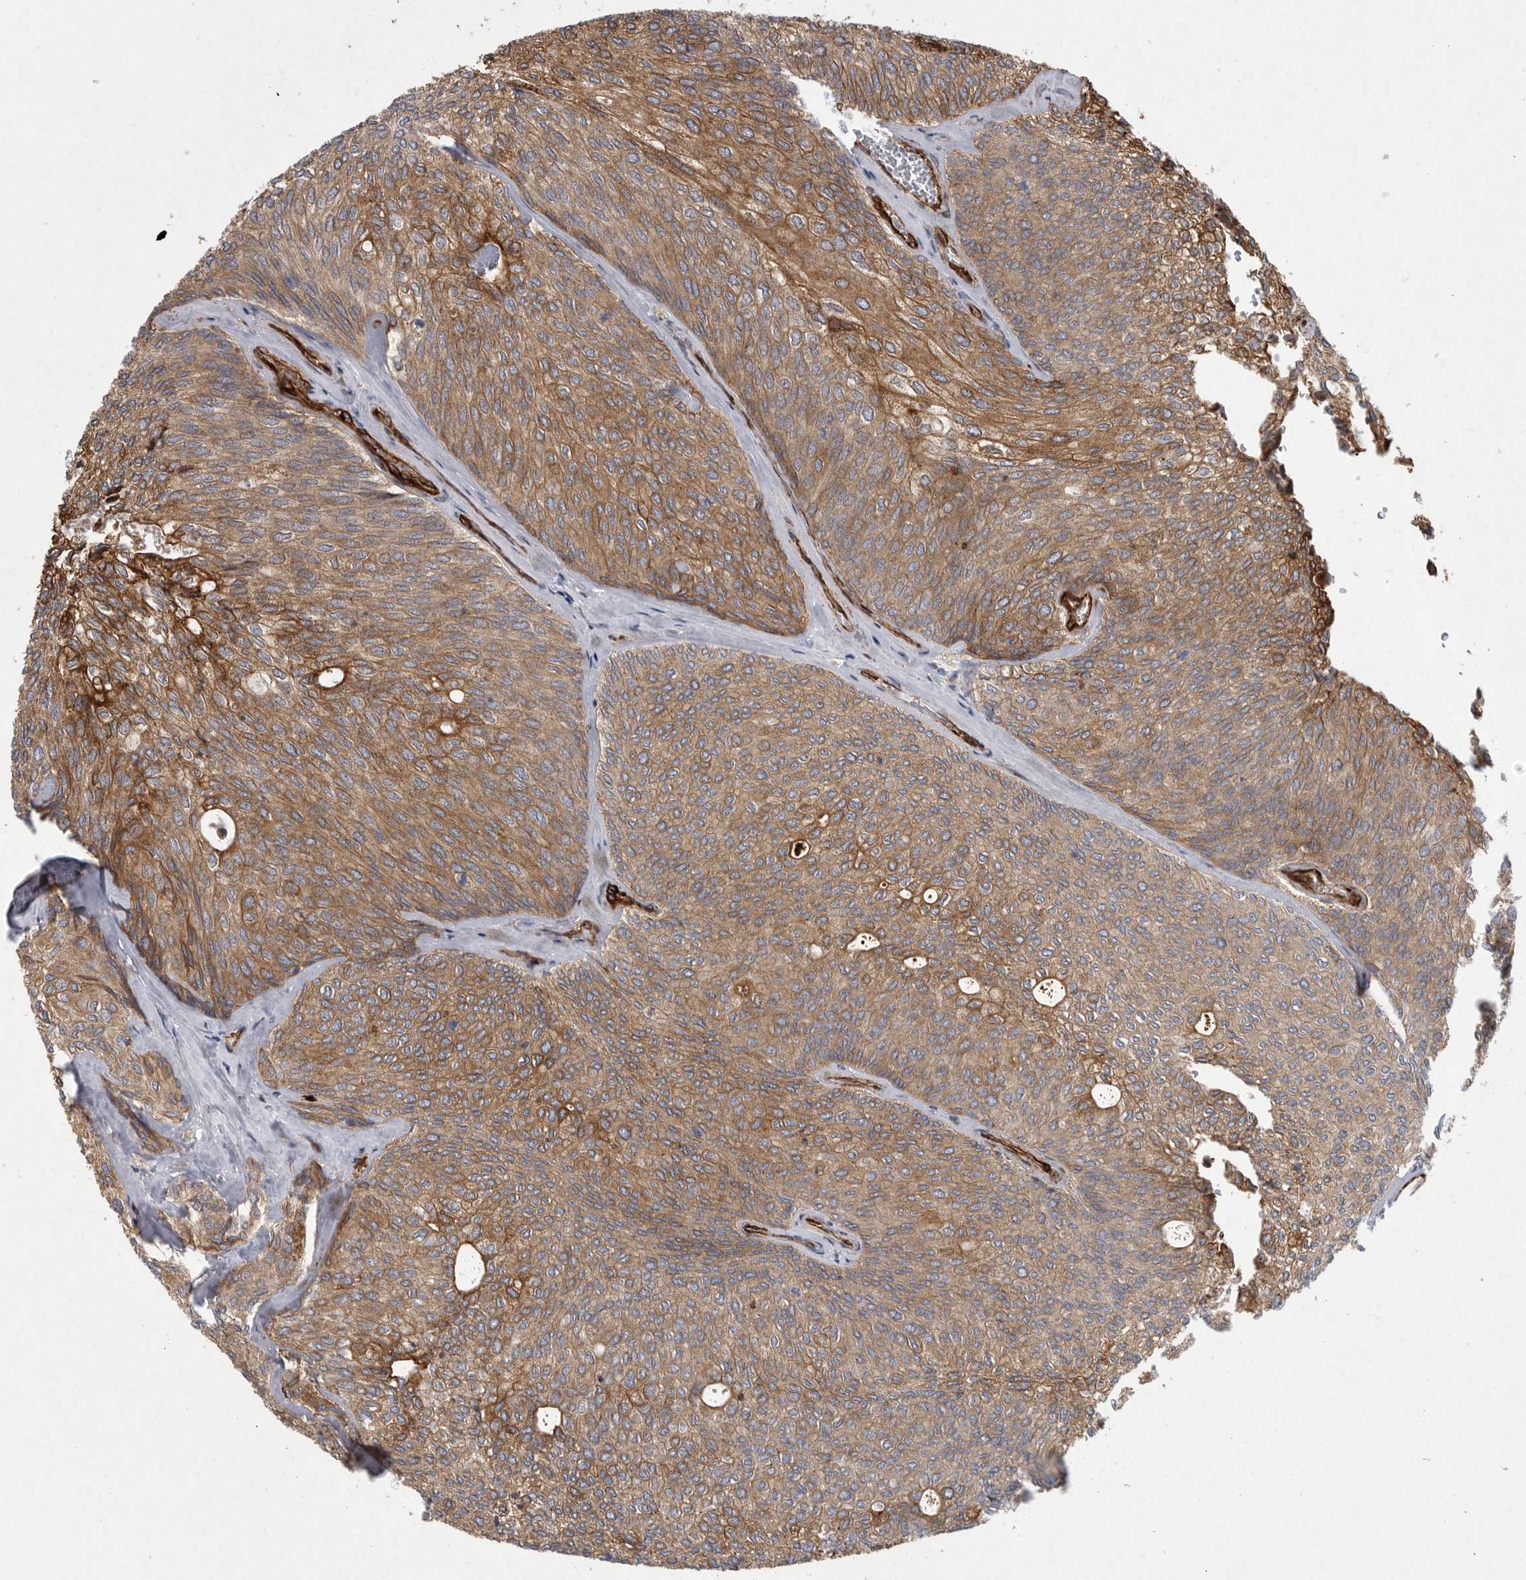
{"staining": {"intensity": "moderate", "quantity": ">75%", "location": "cytoplasmic/membranous"}, "tissue": "urothelial cancer", "cell_type": "Tumor cells", "image_type": "cancer", "snomed": [{"axis": "morphology", "description": "Urothelial carcinoma, Low grade"}, {"axis": "topography", "description": "Urinary bladder"}], "caption": "Urothelial cancer stained for a protein demonstrates moderate cytoplasmic/membranous positivity in tumor cells.", "gene": "MINPP1", "patient": {"sex": "female", "age": 79}}